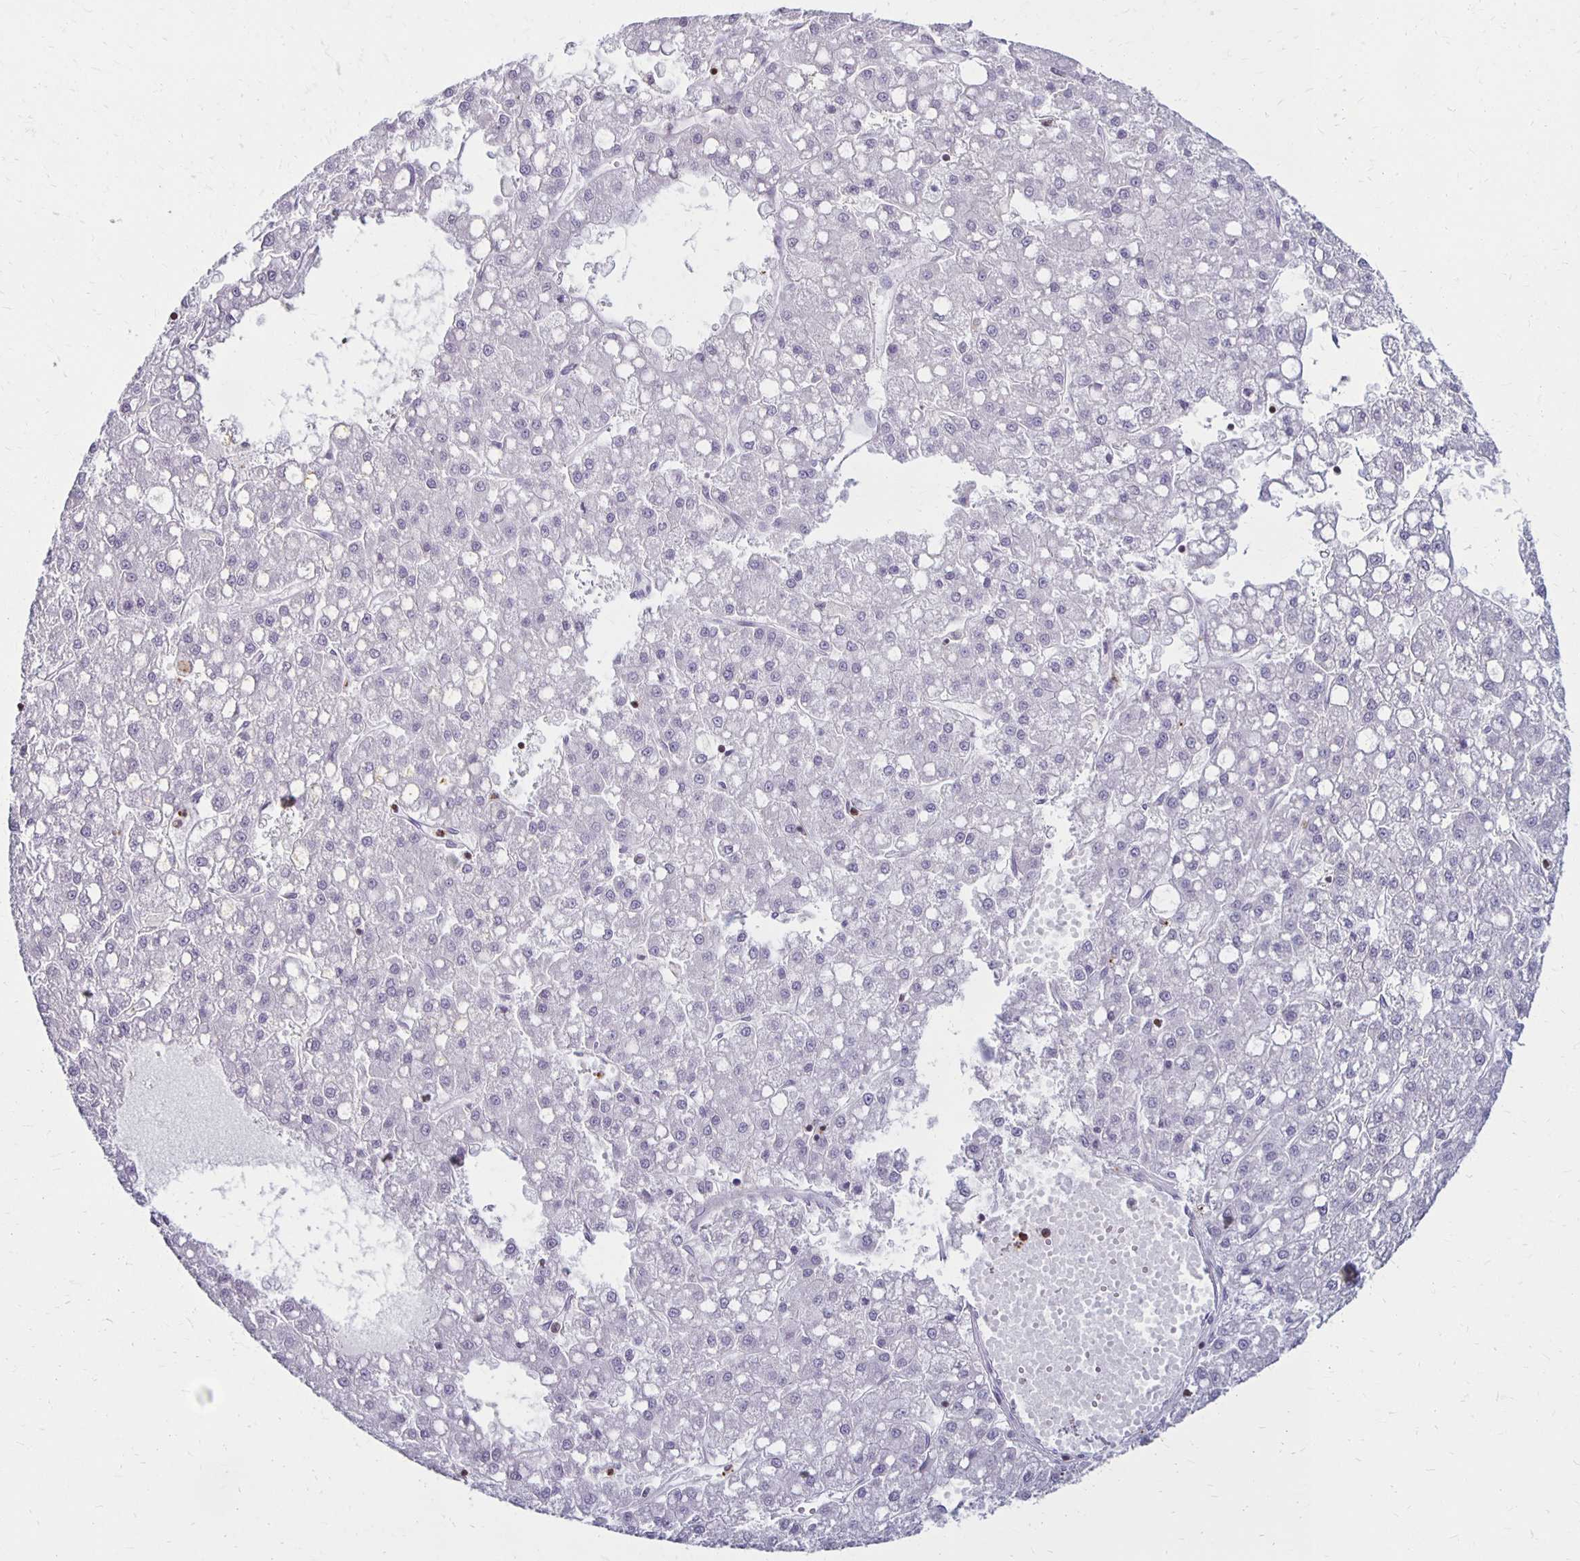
{"staining": {"intensity": "negative", "quantity": "none", "location": "none"}, "tissue": "liver cancer", "cell_type": "Tumor cells", "image_type": "cancer", "snomed": [{"axis": "morphology", "description": "Carcinoma, Hepatocellular, NOS"}, {"axis": "topography", "description": "Liver"}], "caption": "An IHC micrograph of liver cancer is shown. There is no staining in tumor cells of liver cancer.", "gene": "CCL21", "patient": {"sex": "male", "age": 67}}